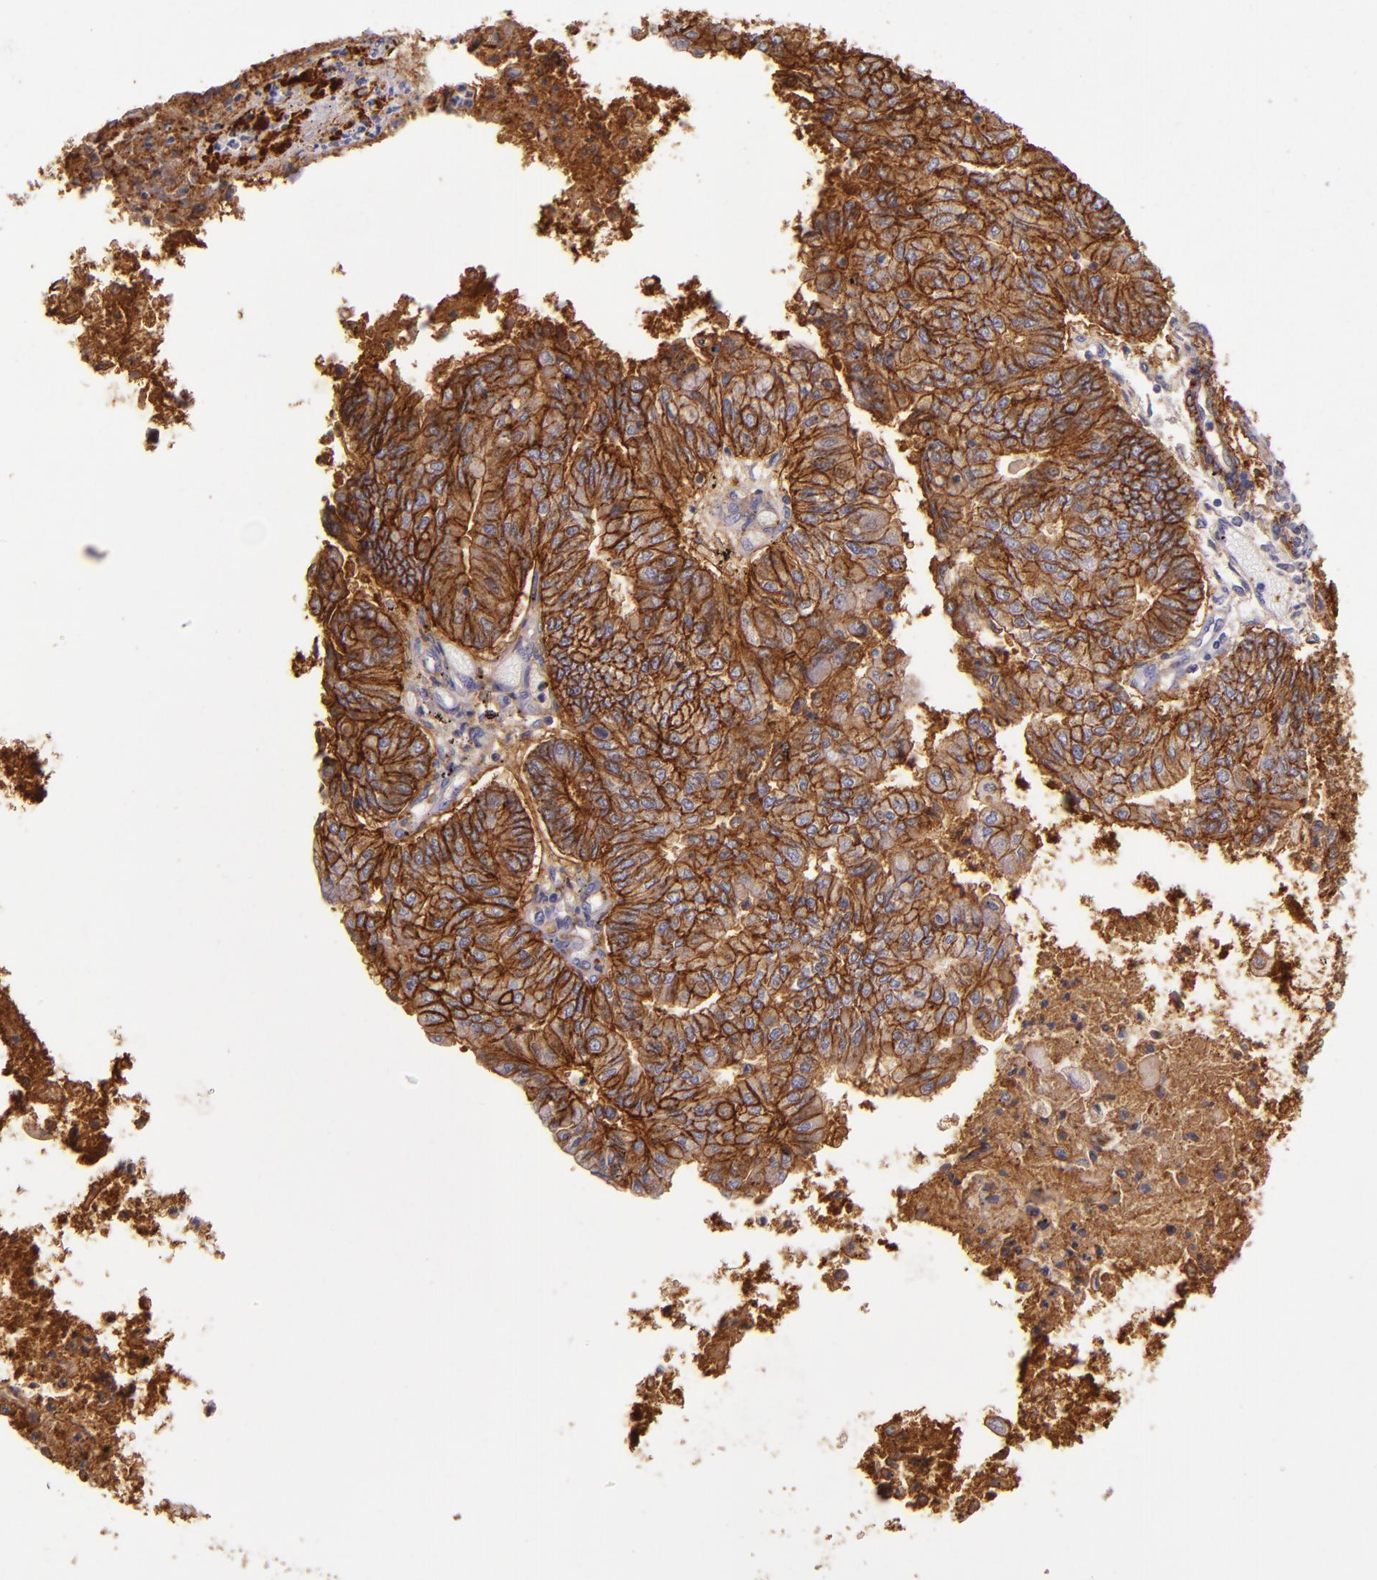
{"staining": {"intensity": "strong", "quantity": ">75%", "location": "cytoplasmic/membranous"}, "tissue": "endometrial cancer", "cell_type": "Tumor cells", "image_type": "cancer", "snomed": [{"axis": "morphology", "description": "Adenocarcinoma, NOS"}, {"axis": "topography", "description": "Endometrium"}], "caption": "Endometrial cancer (adenocarcinoma) tissue reveals strong cytoplasmic/membranous expression in about >75% of tumor cells, visualized by immunohistochemistry. (IHC, brightfield microscopy, high magnification).", "gene": "CD9", "patient": {"sex": "female", "age": 59}}